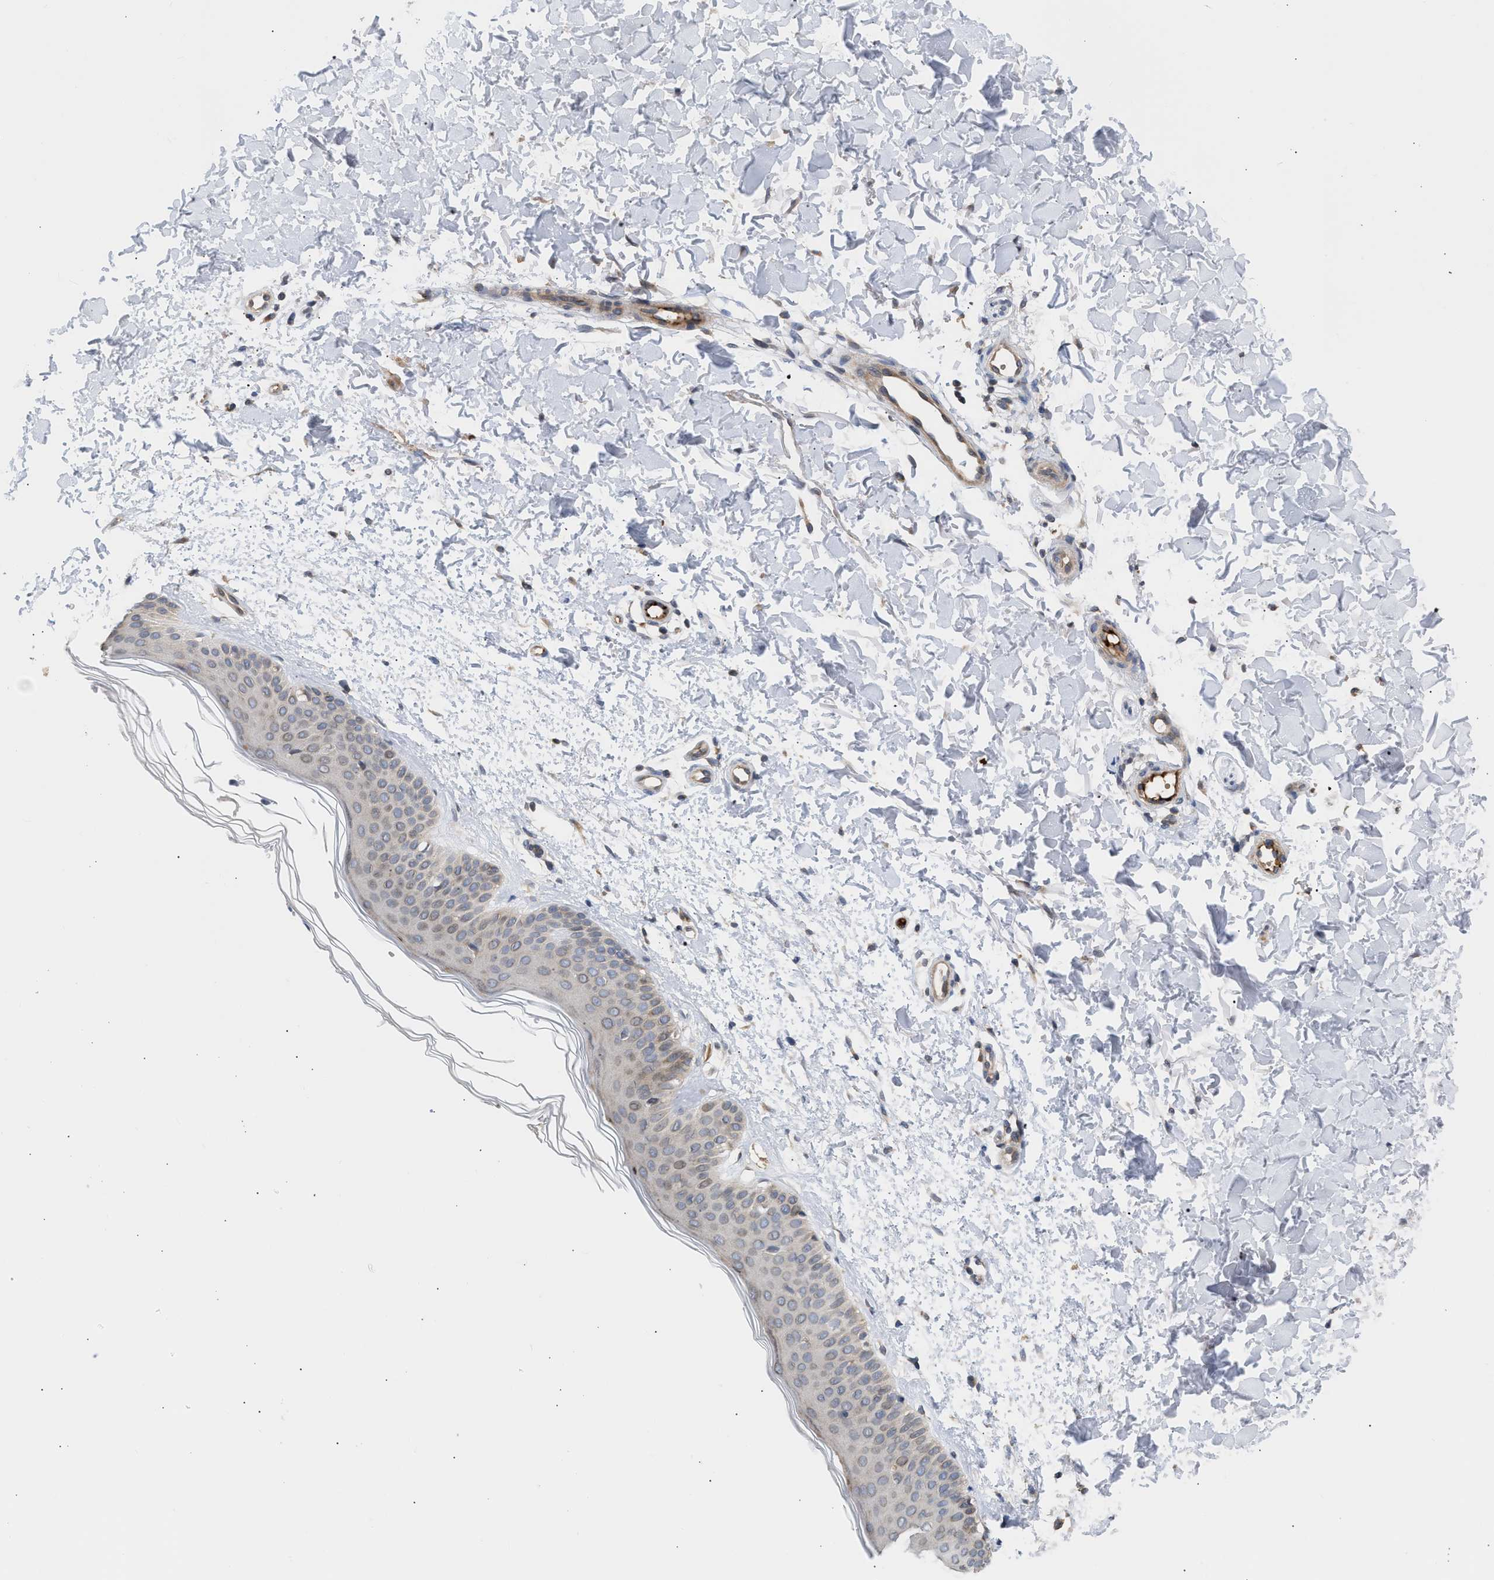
{"staining": {"intensity": "weak", "quantity": "25%-75%", "location": "cytoplasmic/membranous"}, "tissue": "skin", "cell_type": "Fibroblasts", "image_type": "normal", "snomed": [{"axis": "morphology", "description": "Normal tissue, NOS"}, {"axis": "morphology", "description": "Malignant melanoma, NOS"}, {"axis": "topography", "description": "Skin"}], "caption": "Brown immunohistochemical staining in normal skin exhibits weak cytoplasmic/membranous expression in approximately 25%-75% of fibroblasts. The protein of interest is stained brown, and the nuclei are stained in blue (DAB (3,3'-diaminobenzidine) IHC with brightfield microscopy, high magnification).", "gene": "NUP62", "patient": {"sex": "male", "age": 83}}